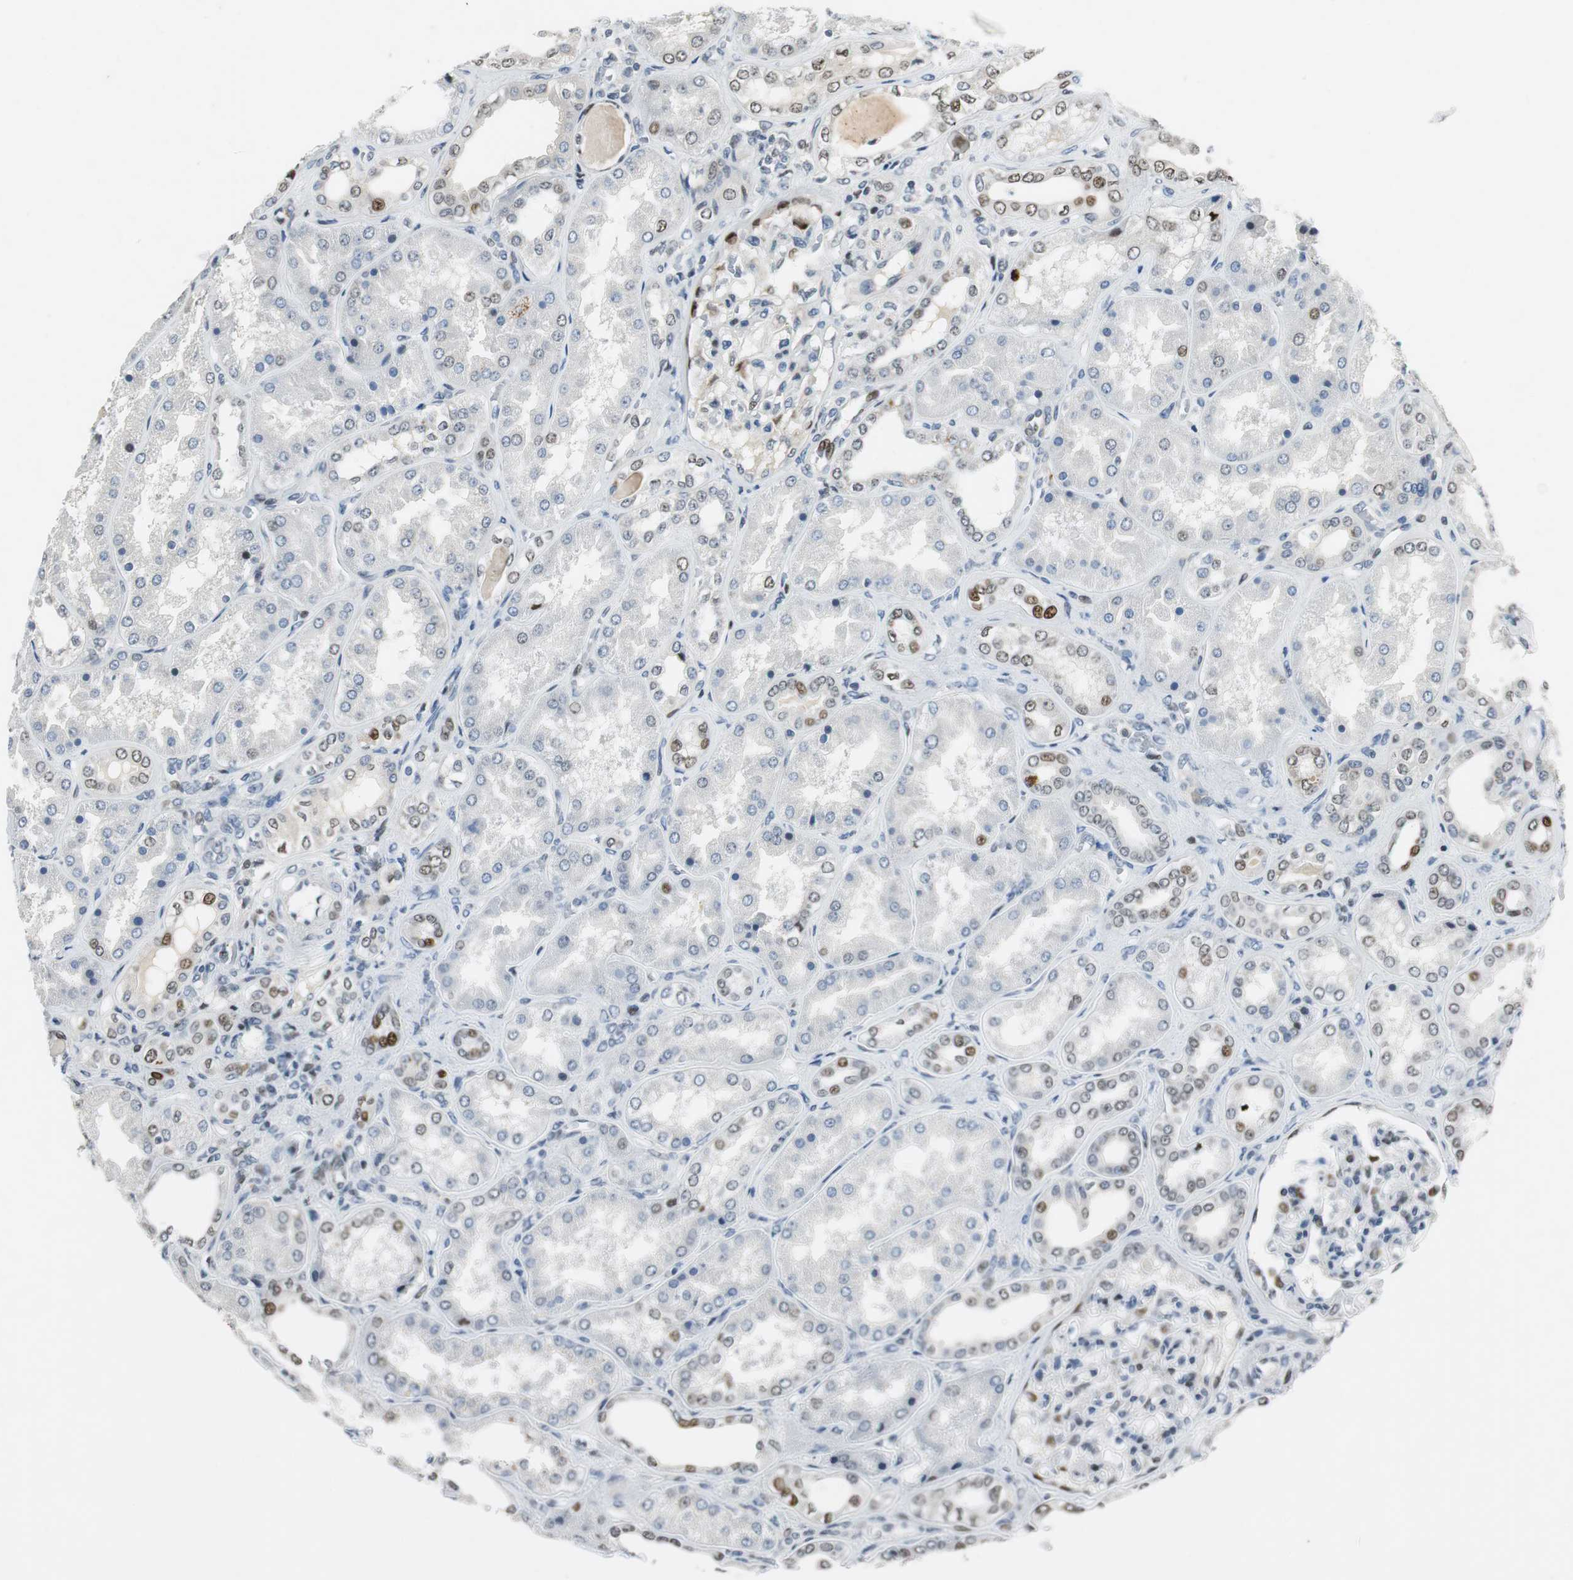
{"staining": {"intensity": "moderate", "quantity": "<25%", "location": "nuclear"}, "tissue": "kidney", "cell_type": "Cells in glomeruli", "image_type": "normal", "snomed": [{"axis": "morphology", "description": "Normal tissue, NOS"}, {"axis": "topography", "description": "Kidney"}], "caption": "This micrograph demonstrates immunohistochemistry staining of unremarkable human kidney, with low moderate nuclear staining in approximately <25% of cells in glomeruli.", "gene": "AJUBA", "patient": {"sex": "female", "age": 56}}